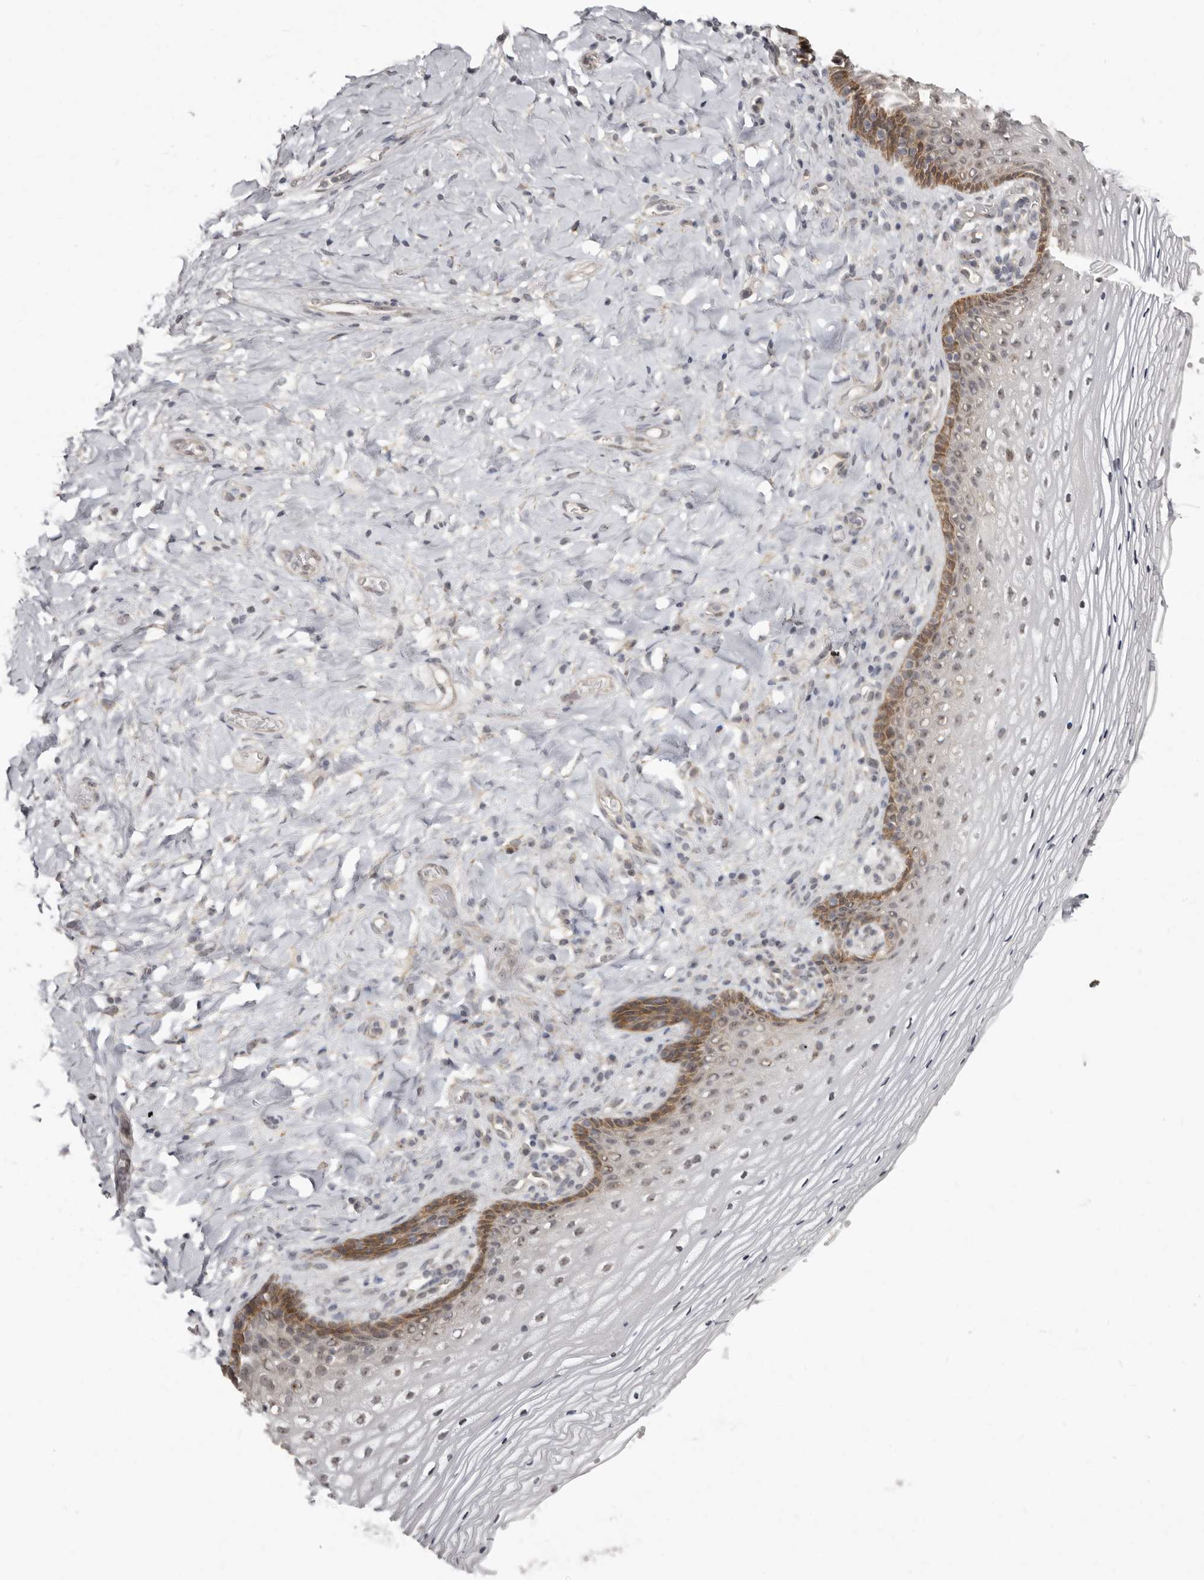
{"staining": {"intensity": "moderate", "quantity": "25%-75%", "location": "cytoplasmic/membranous,nuclear"}, "tissue": "vagina", "cell_type": "Squamous epithelial cells", "image_type": "normal", "snomed": [{"axis": "morphology", "description": "Normal tissue, NOS"}, {"axis": "topography", "description": "Vagina"}], "caption": "Vagina stained with DAB immunohistochemistry (IHC) shows medium levels of moderate cytoplasmic/membranous,nuclear positivity in approximately 25%-75% of squamous epithelial cells.", "gene": "BAD", "patient": {"sex": "female", "age": 60}}